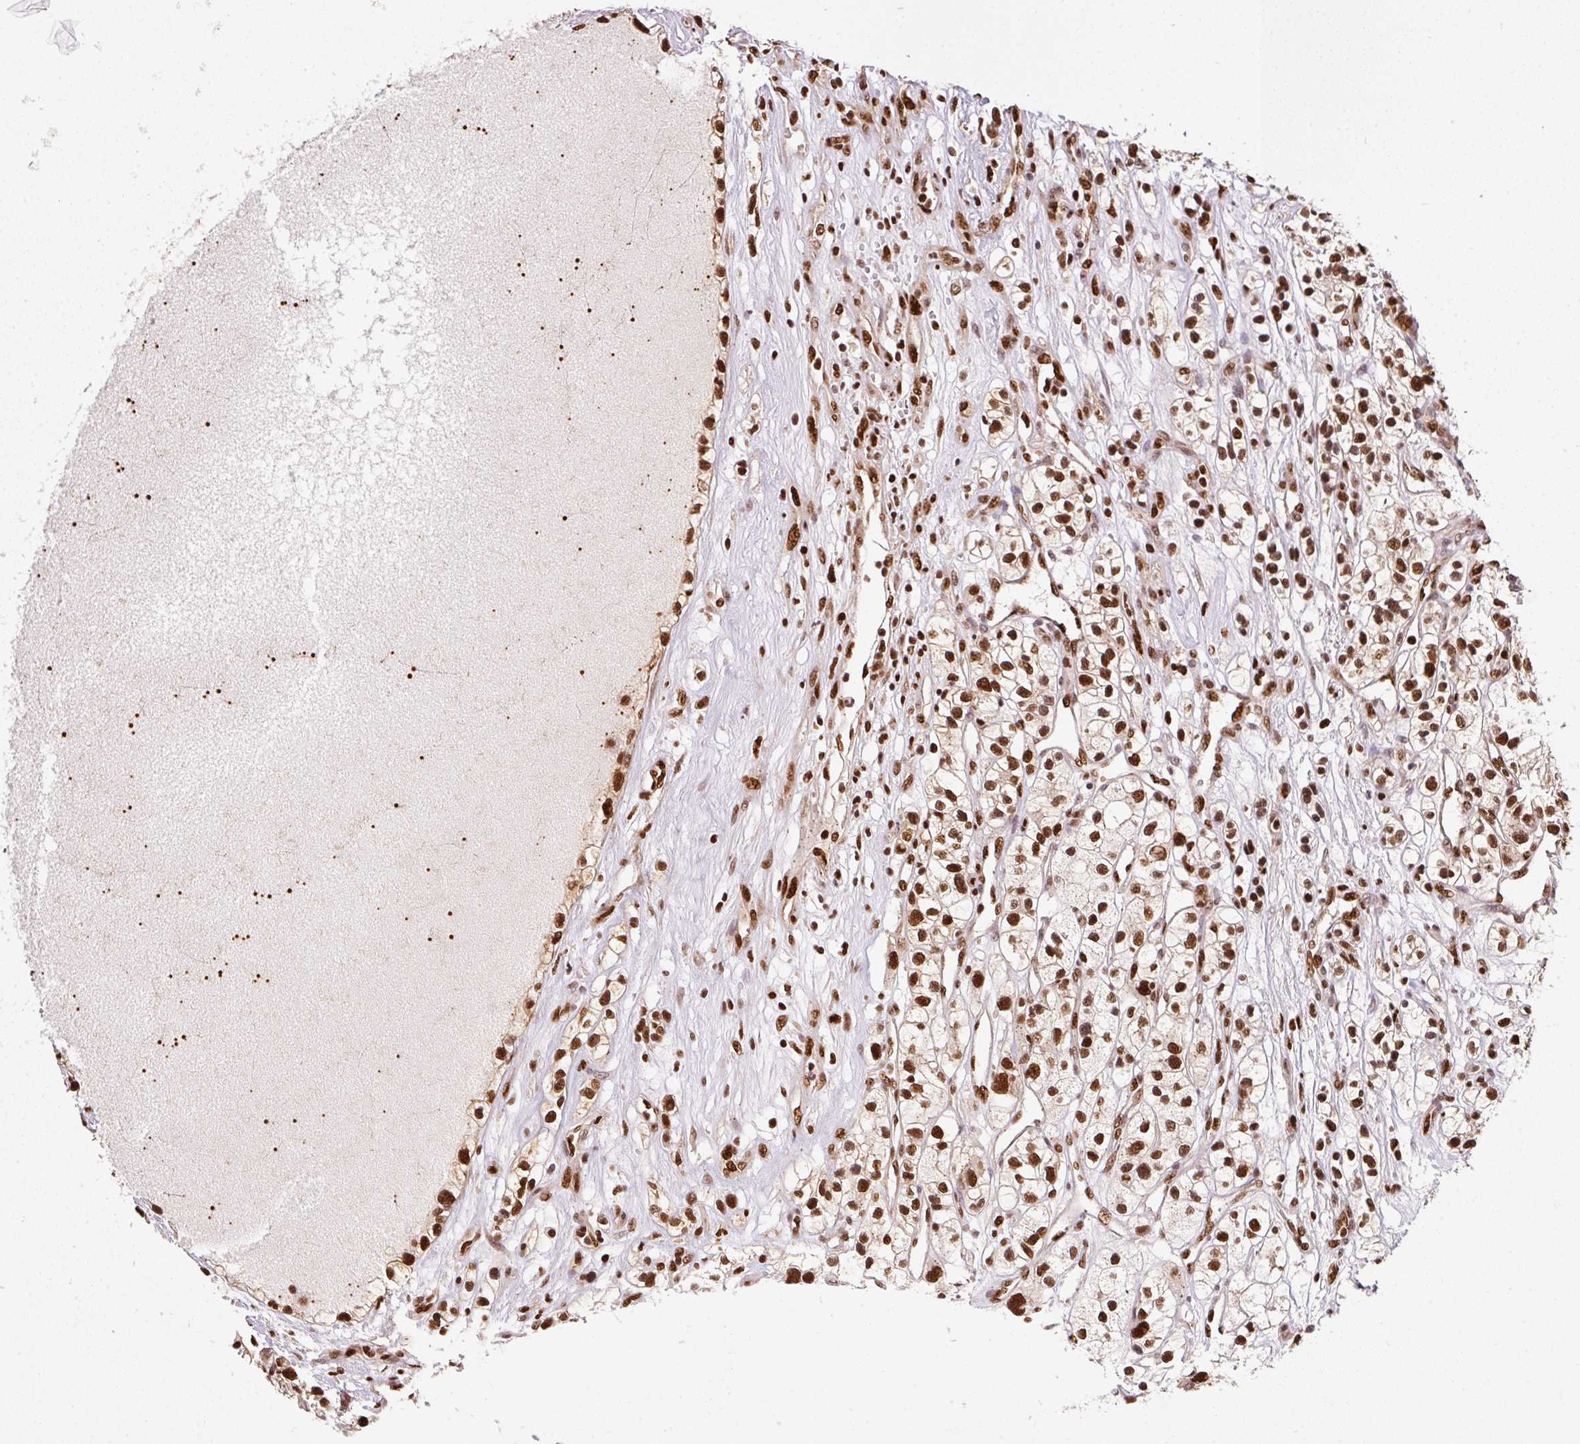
{"staining": {"intensity": "strong", "quantity": ">75%", "location": "nuclear"}, "tissue": "renal cancer", "cell_type": "Tumor cells", "image_type": "cancer", "snomed": [{"axis": "morphology", "description": "Adenocarcinoma, NOS"}, {"axis": "topography", "description": "Kidney"}], "caption": "Tumor cells demonstrate strong nuclear positivity in approximately >75% of cells in adenocarcinoma (renal).", "gene": "GPR139", "patient": {"sex": "female", "age": 57}}